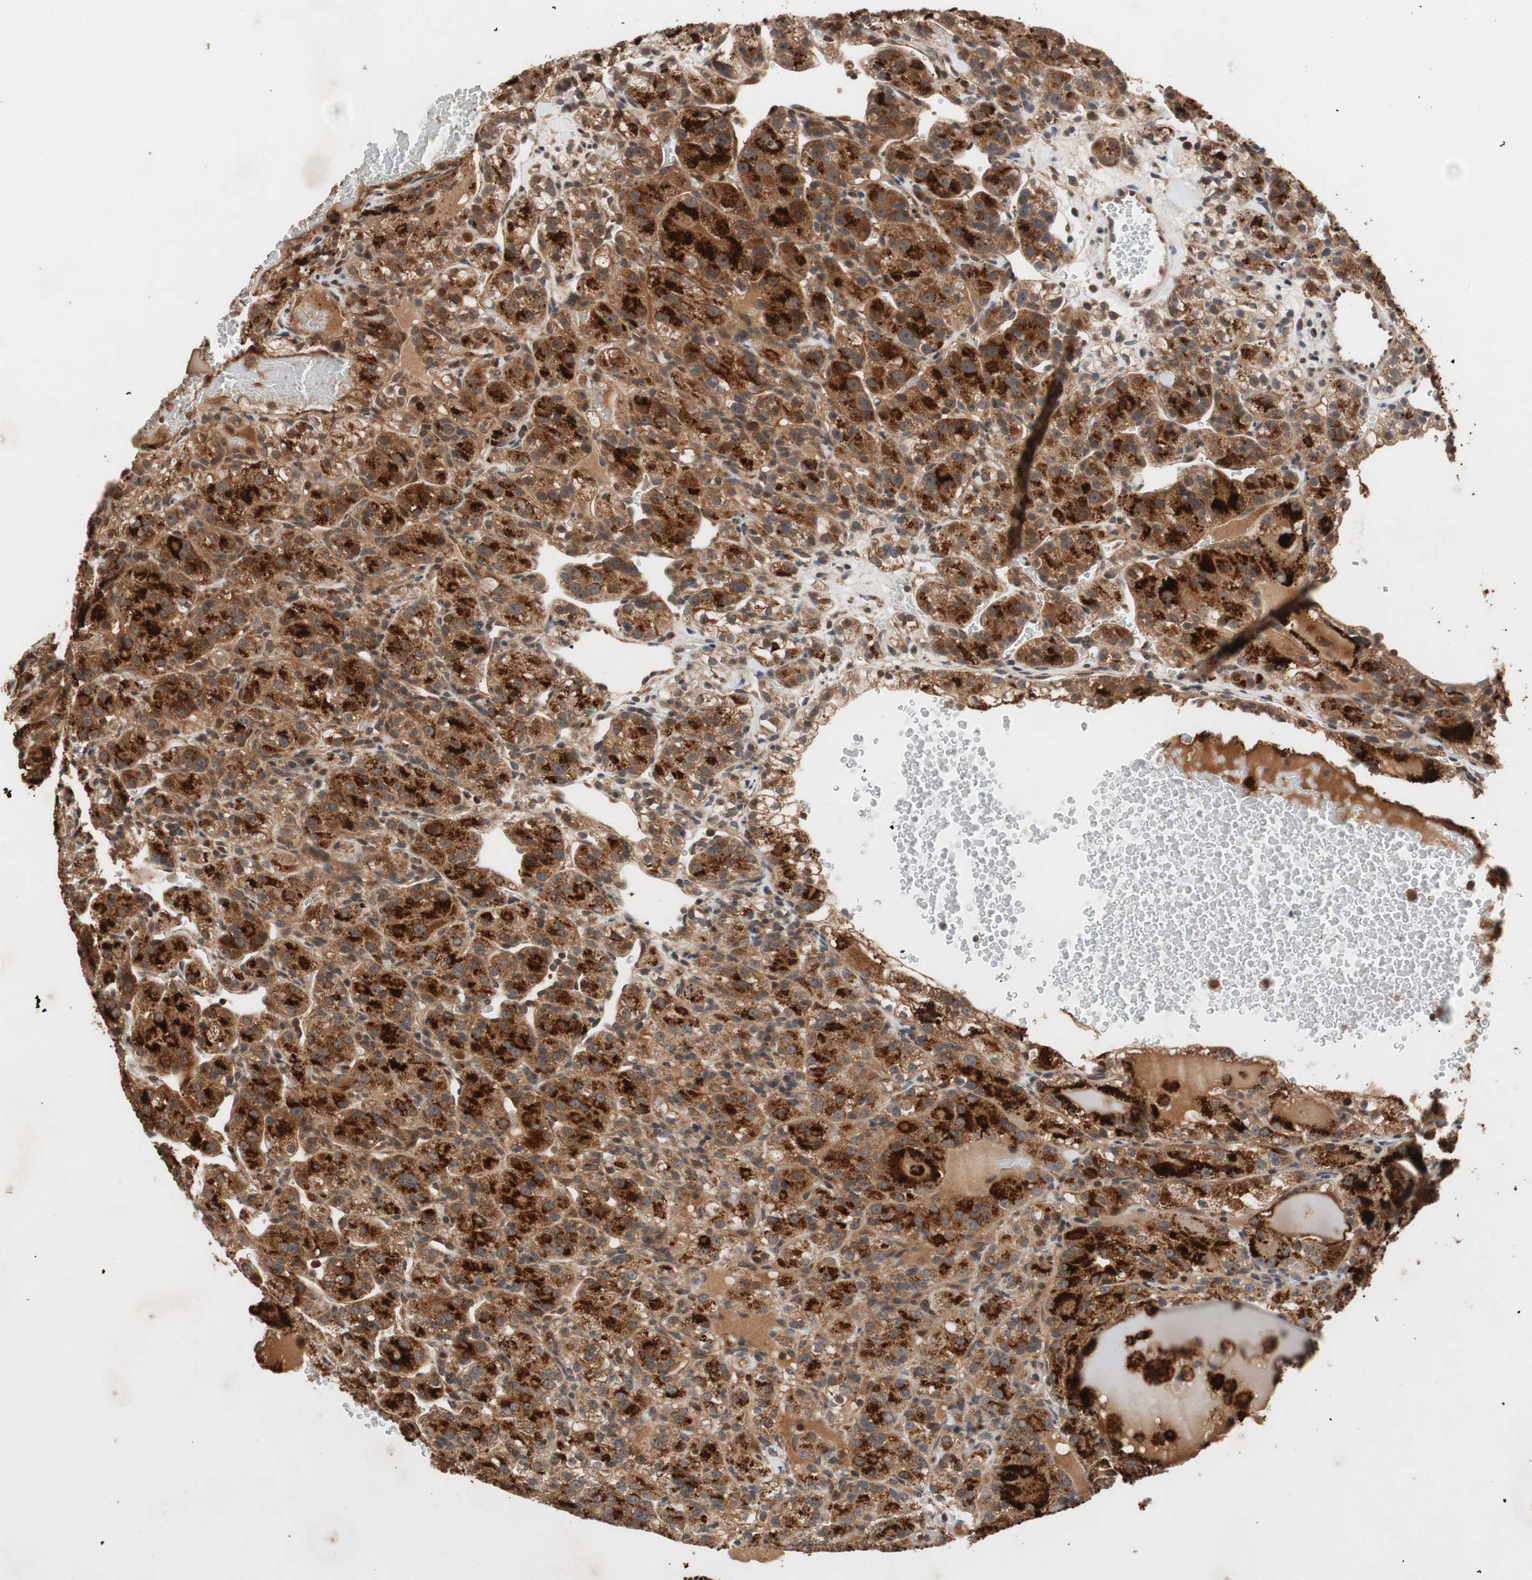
{"staining": {"intensity": "strong", "quantity": ">75%", "location": "cytoplasmic/membranous"}, "tissue": "renal cancer", "cell_type": "Tumor cells", "image_type": "cancer", "snomed": [{"axis": "morphology", "description": "Normal tissue, NOS"}, {"axis": "morphology", "description": "Adenocarcinoma, NOS"}, {"axis": "topography", "description": "Kidney"}], "caption": "Protein expression analysis of renal adenocarcinoma reveals strong cytoplasmic/membranous staining in approximately >75% of tumor cells. (DAB = brown stain, brightfield microscopy at high magnification).", "gene": "NF2", "patient": {"sex": "male", "age": 61}}